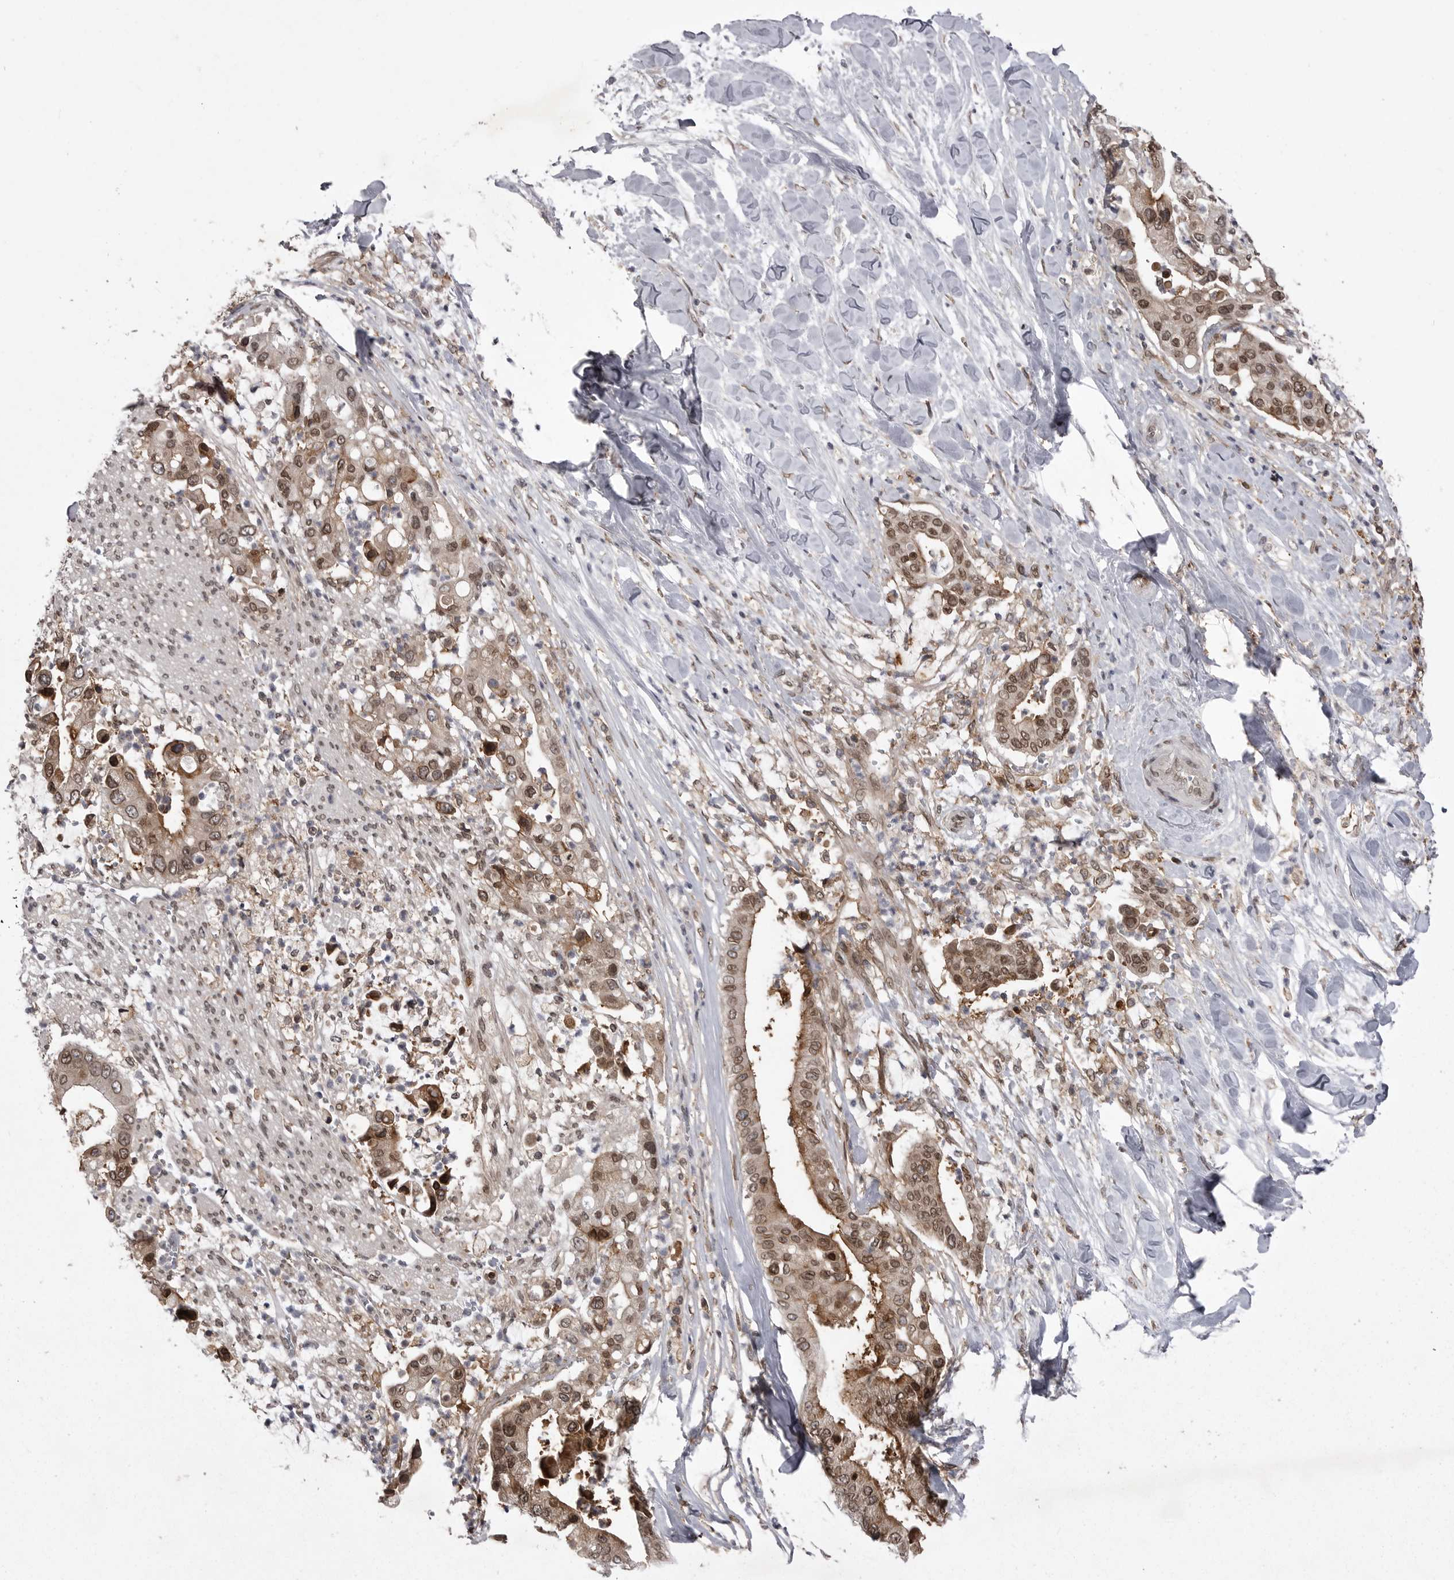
{"staining": {"intensity": "moderate", "quantity": ">75%", "location": "cytoplasmic/membranous,nuclear"}, "tissue": "liver cancer", "cell_type": "Tumor cells", "image_type": "cancer", "snomed": [{"axis": "morphology", "description": "Cholangiocarcinoma"}, {"axis": "topography", "description": "Liver"}], "caption": "The immunohistochemical stain highlights moderate cytoplasmic/membranous and nuclear expression in tumor cells of liver cancer tissue.", "gene": "ABL1", "patient": {"sex": "female", "age": 54}}